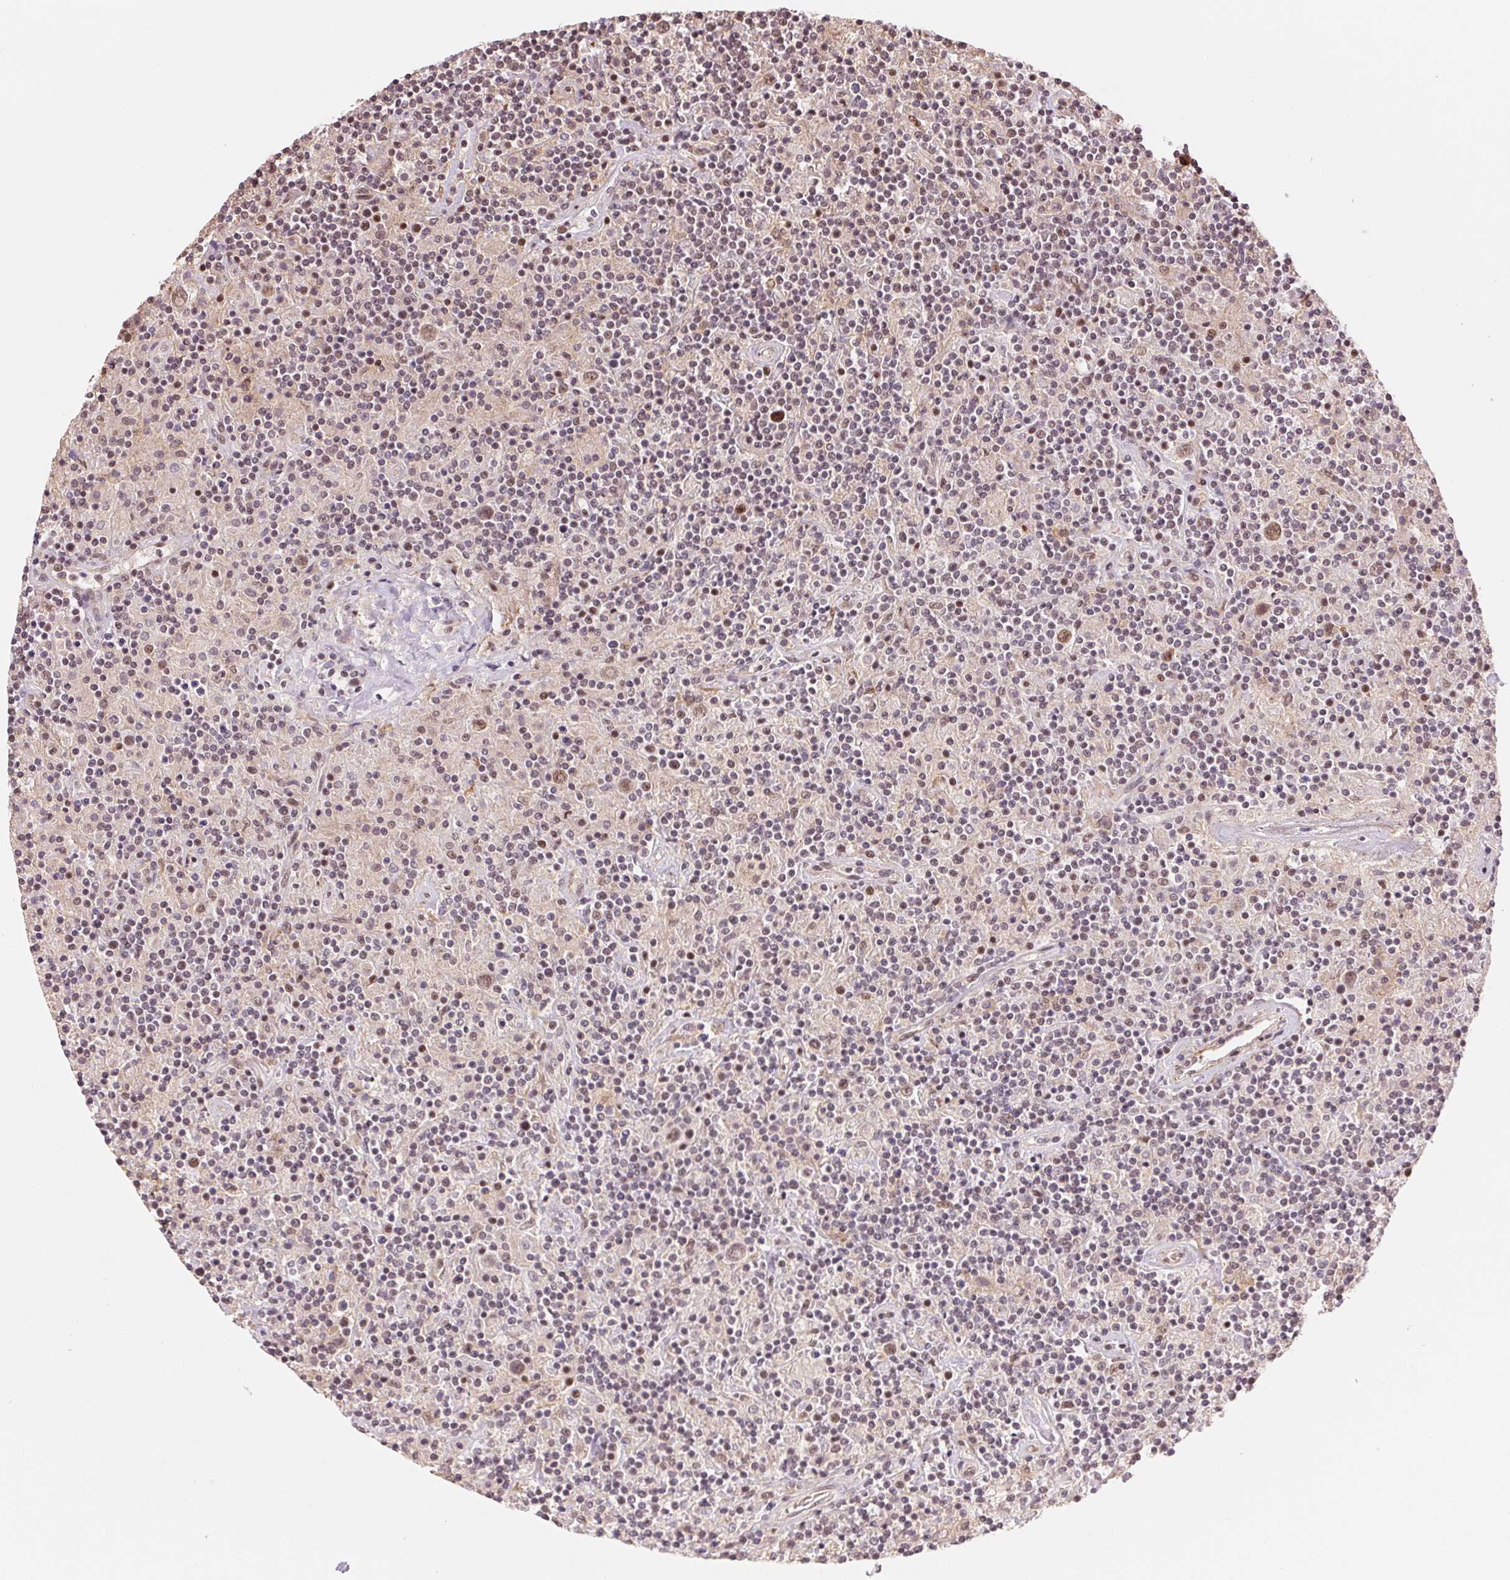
{"staining": {"intensity": "weak", "quantity": ">75%", "location": "nuclear"}, "tissue": "lymphoma", "cell_type": "Tumor cells", "image_type": "cancer", "snomed": [{"axis": "morphology", "description": "Hodgkin's disease, NOS"}, {"axis": "topography", "description": "Lymph node"}], "caption": "A low amount of weak nuclear expression is seen in approximately >75% of tumor cells in lymphoma tissue.", "gene": "HNRNPDL", "patient": {"sex": "male", "age": 70}}